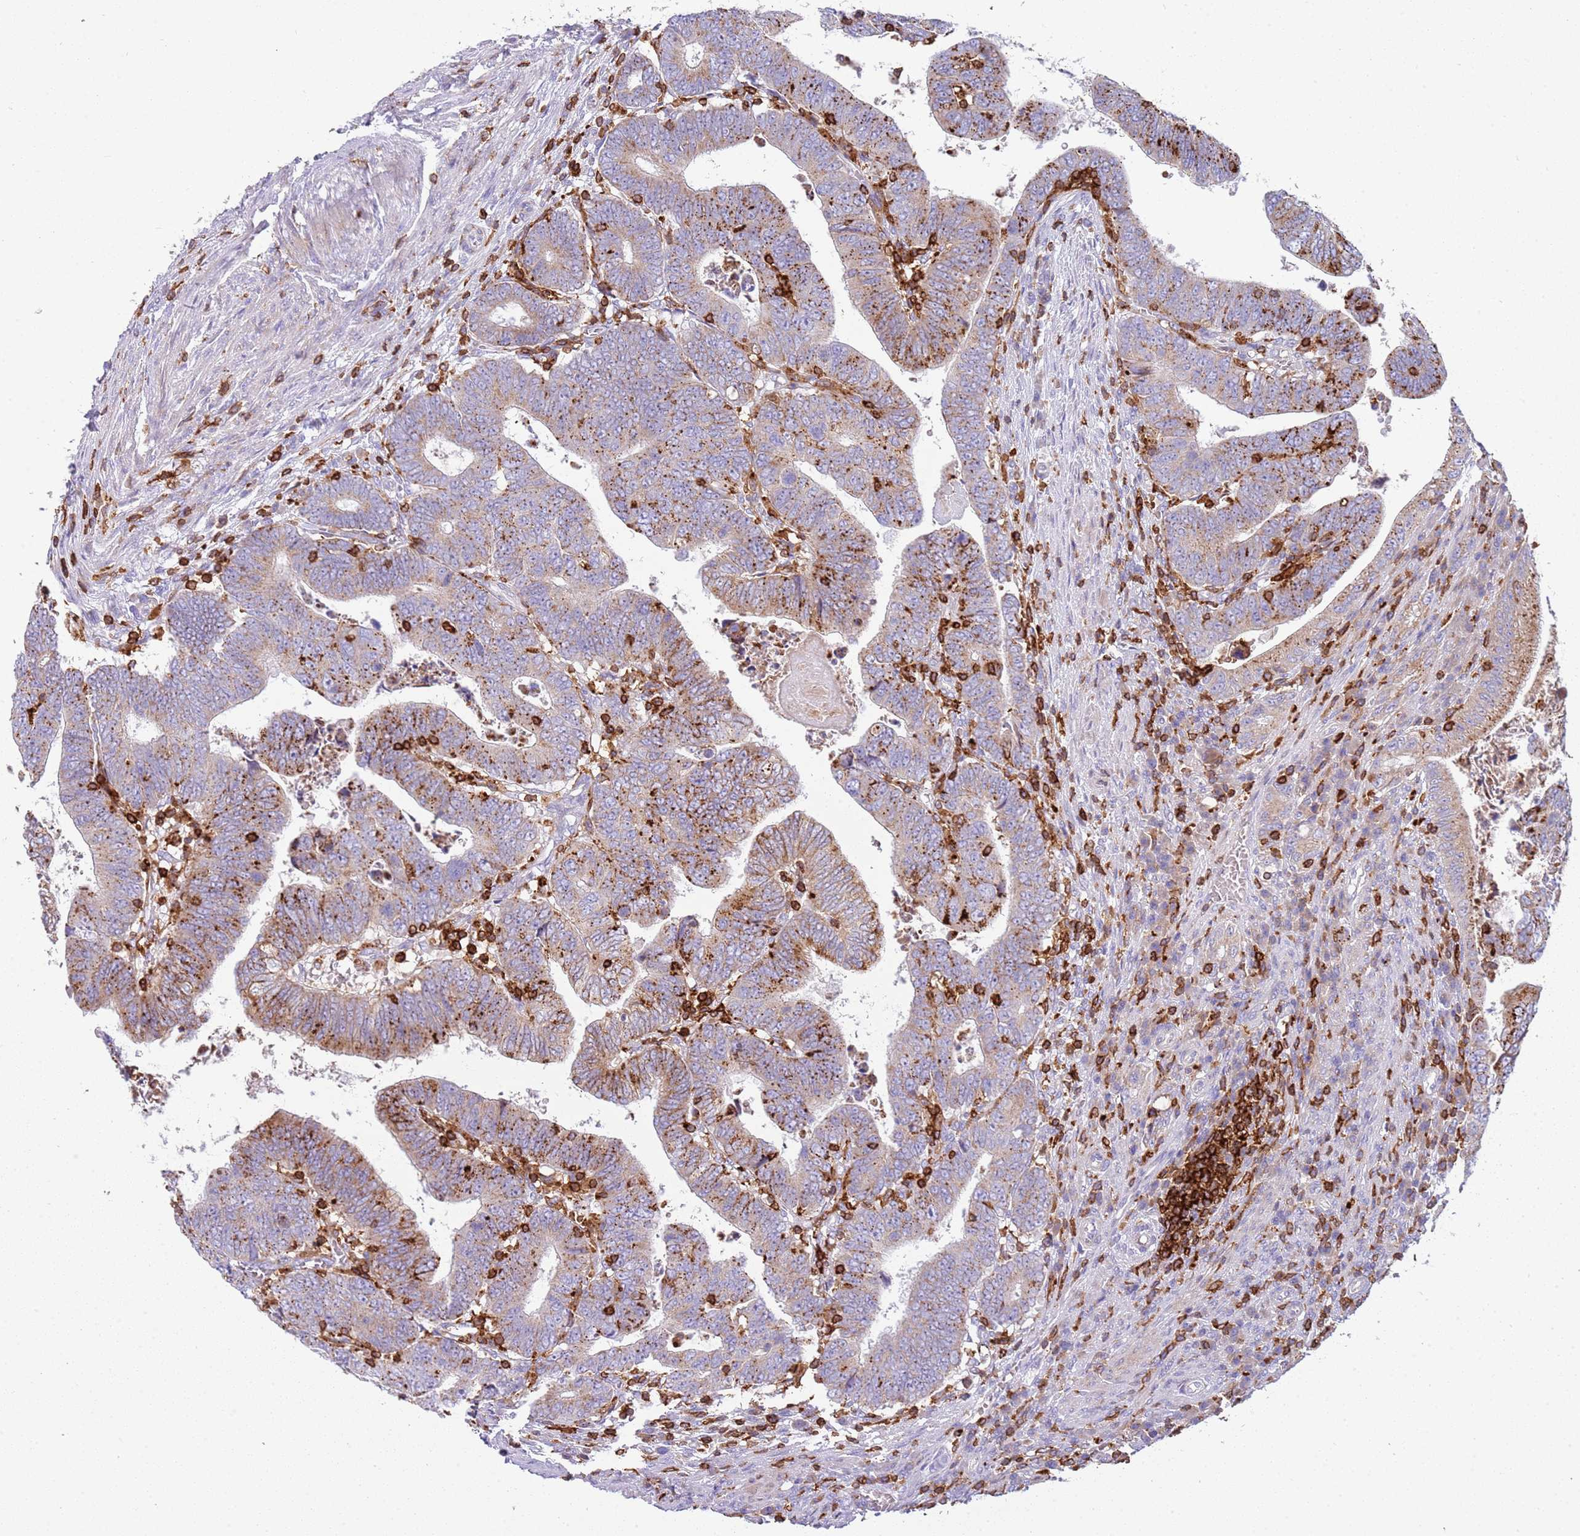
{"staining": {"intensity": "strong", "quantity": "25%-75%", "location": "cytoplasmic/membranous"}, "tissue": "colorectal cancer", "cell_type": "Tumor cells", "image_type": "cancer", "snomed": [{"axis": "morphology", "description": "Normal tissue, NOS"}, {"axis": "morphology", "description": "Adenocarcinoma, NOS"}, {"axis": "topography", "description": "Rectum"}], "caption": "Tumor cells show high levels of strong cytoplasmic/membranous expression in approximately 25%-75% of cells in colorectal cancer. Nuclei are stained in blue.", "gene": "TTPAL", "patient": {"sex": "female", "age": 65}}